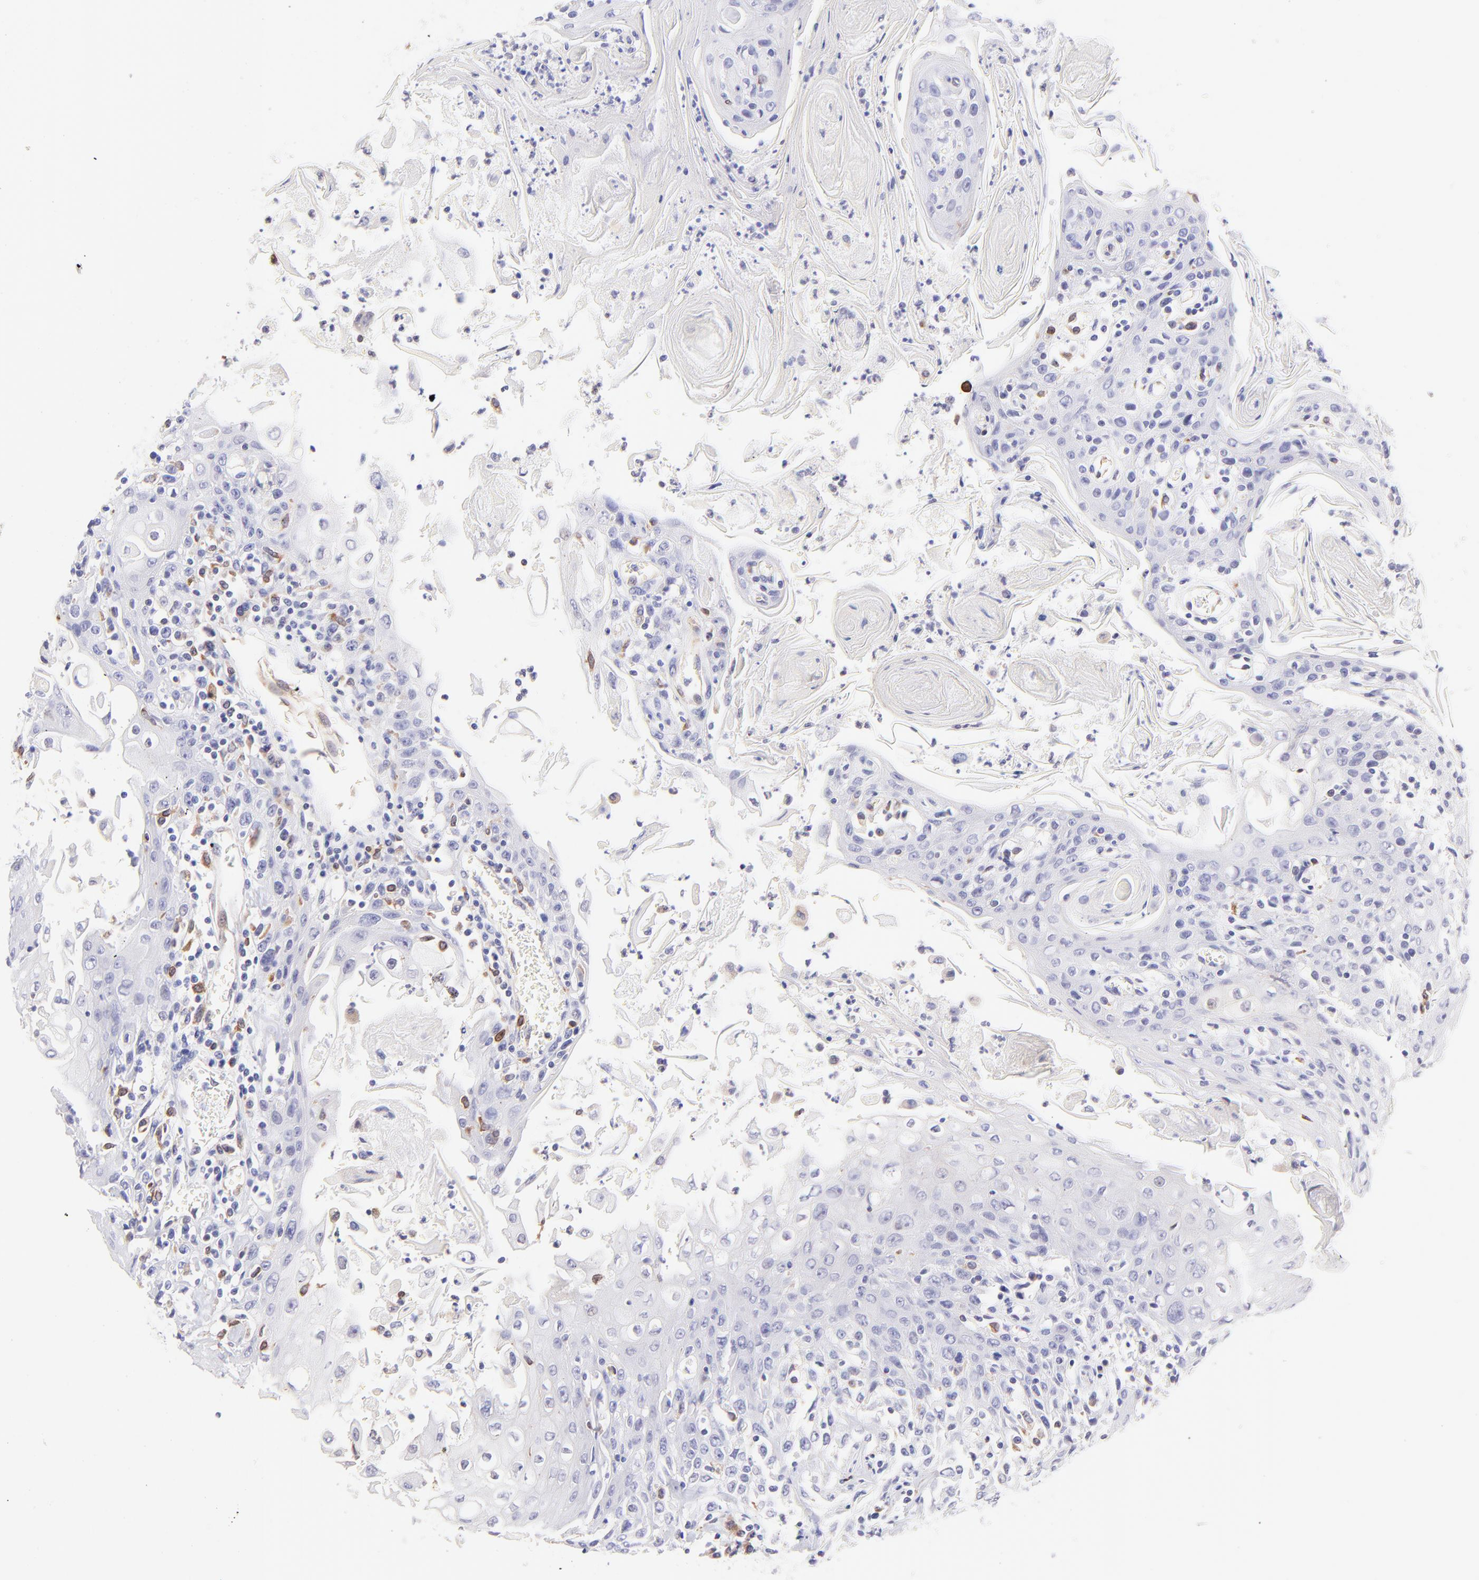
{"staining": {"intensity": "negative", "quantity": "none", "location": "none"}, "tissue": "head and neck cancer", "cell_type": "Tumor cells", "image_type": "cancer", "snomed": [{"axis": "morphology", "description": "Squamous cell carcinoma, NOS"}, {"axis": "topography", "description": "Oral tissue"}, {"axis": "topography", "description": "Head-Neck"}], "caption": "Tumor cells are negative for protein expression in human head and neck cancer.", "gene": "IRAG2", "patient": {"sex": "female", "age": 76}}